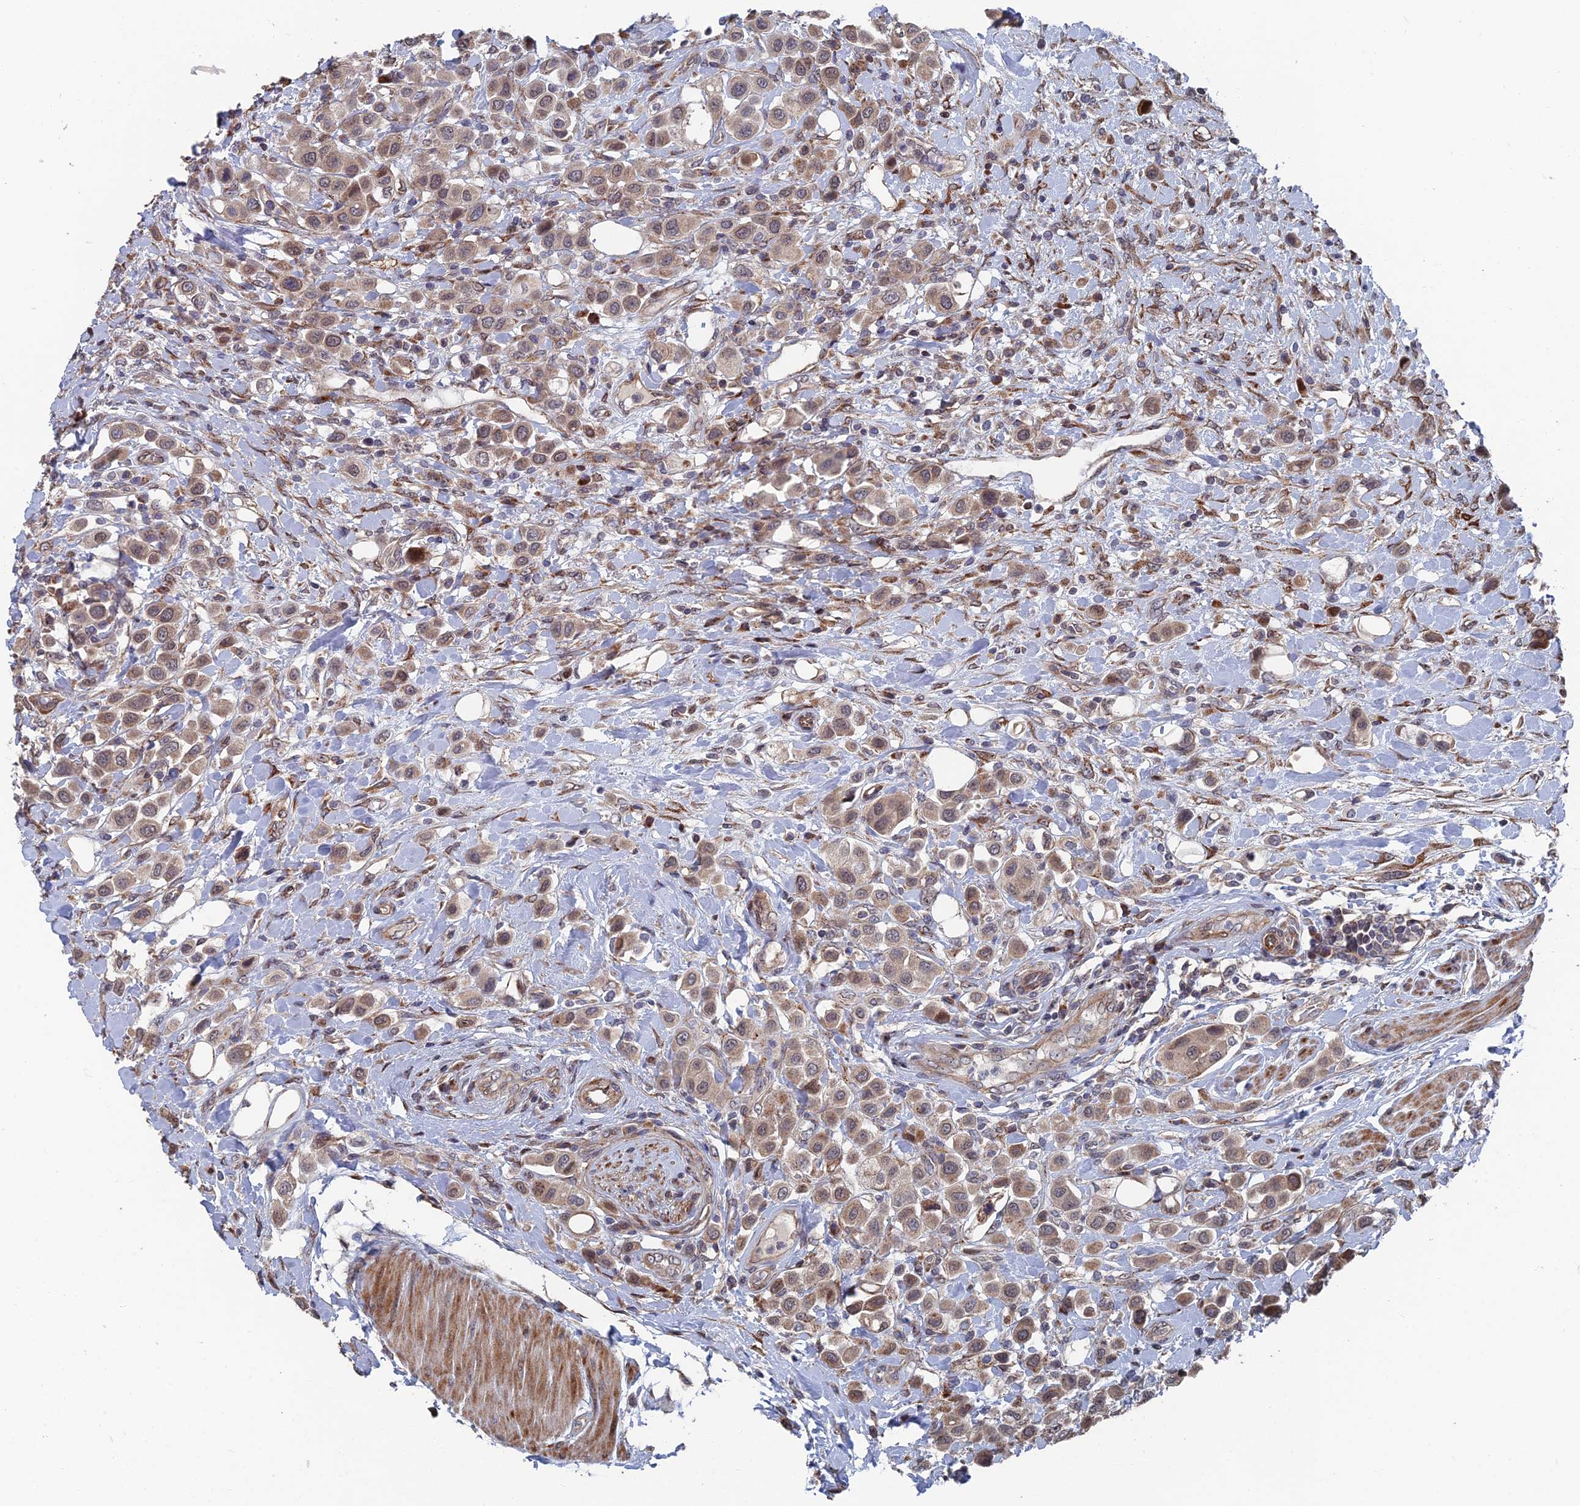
{"staining": {"intensity": "moderate", "quantity": "25%-75%", "location": "cytoplasmic/membranous"}, "tissue": "urothelial cancer", "cell_type": "Tumor cells", "image_type": "cancer", "snomed": [{"axis": "morphology", "description": "Urothelial carcinoma, High grade"}, {"axis": "topography", "description": "Urinary bladder"}], "caption": "Urothelial carcinoma (high-grade) stained with immunohistochemistry exhibits moderate cytoplasmic/membranous staining in approximately 25%-75% of tumor cells.", "gene": "GTF2IRD1", "patient": {"sex": "male", "age": 50}}